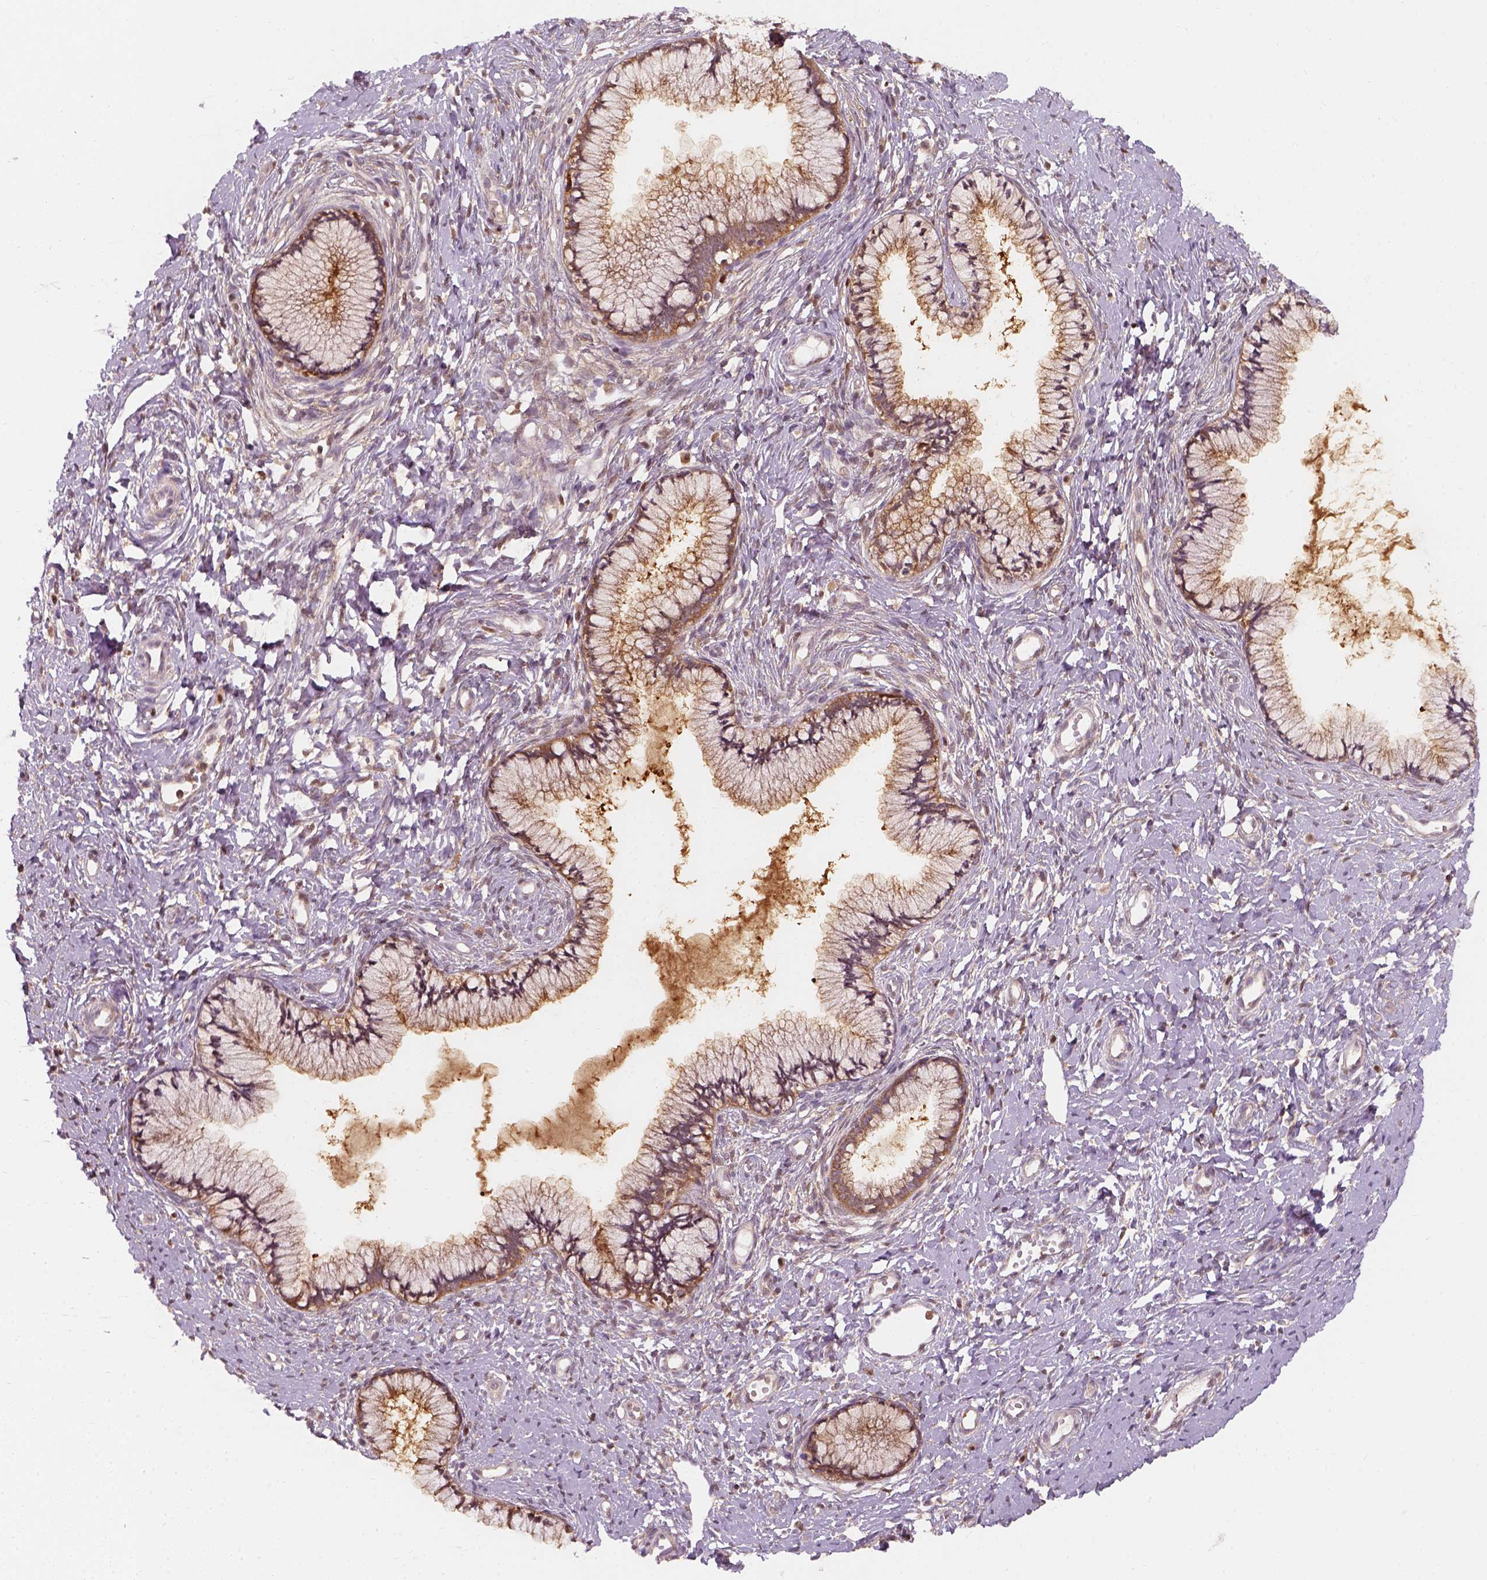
{"staining": {"intensity": "moderate", "quantity": ">75%", "location": "cytoplasmic/membranous"}, "tissue": "cervix", "cell_type": "Glandular cells", "image_type": "normal", "snomed": [{"axis": "morphology", "description": "Normal tissue, NOS"}, {"axis": "topography", "description": "Cervix"}], "caption": "Immunohistochemical staining of benign cervix demonstrates medium levels of moderate cytoplasmic/membranous positivity in approximately >75% of glandular cells. Using DAB (3,3'-diaminobenzidine) (brown) and hematoxylin (blue) stains, captured at high magnification using brightfield microscopy.", "gene": "SQSTM1", "patient": {"sex": "female", "age": 40}}